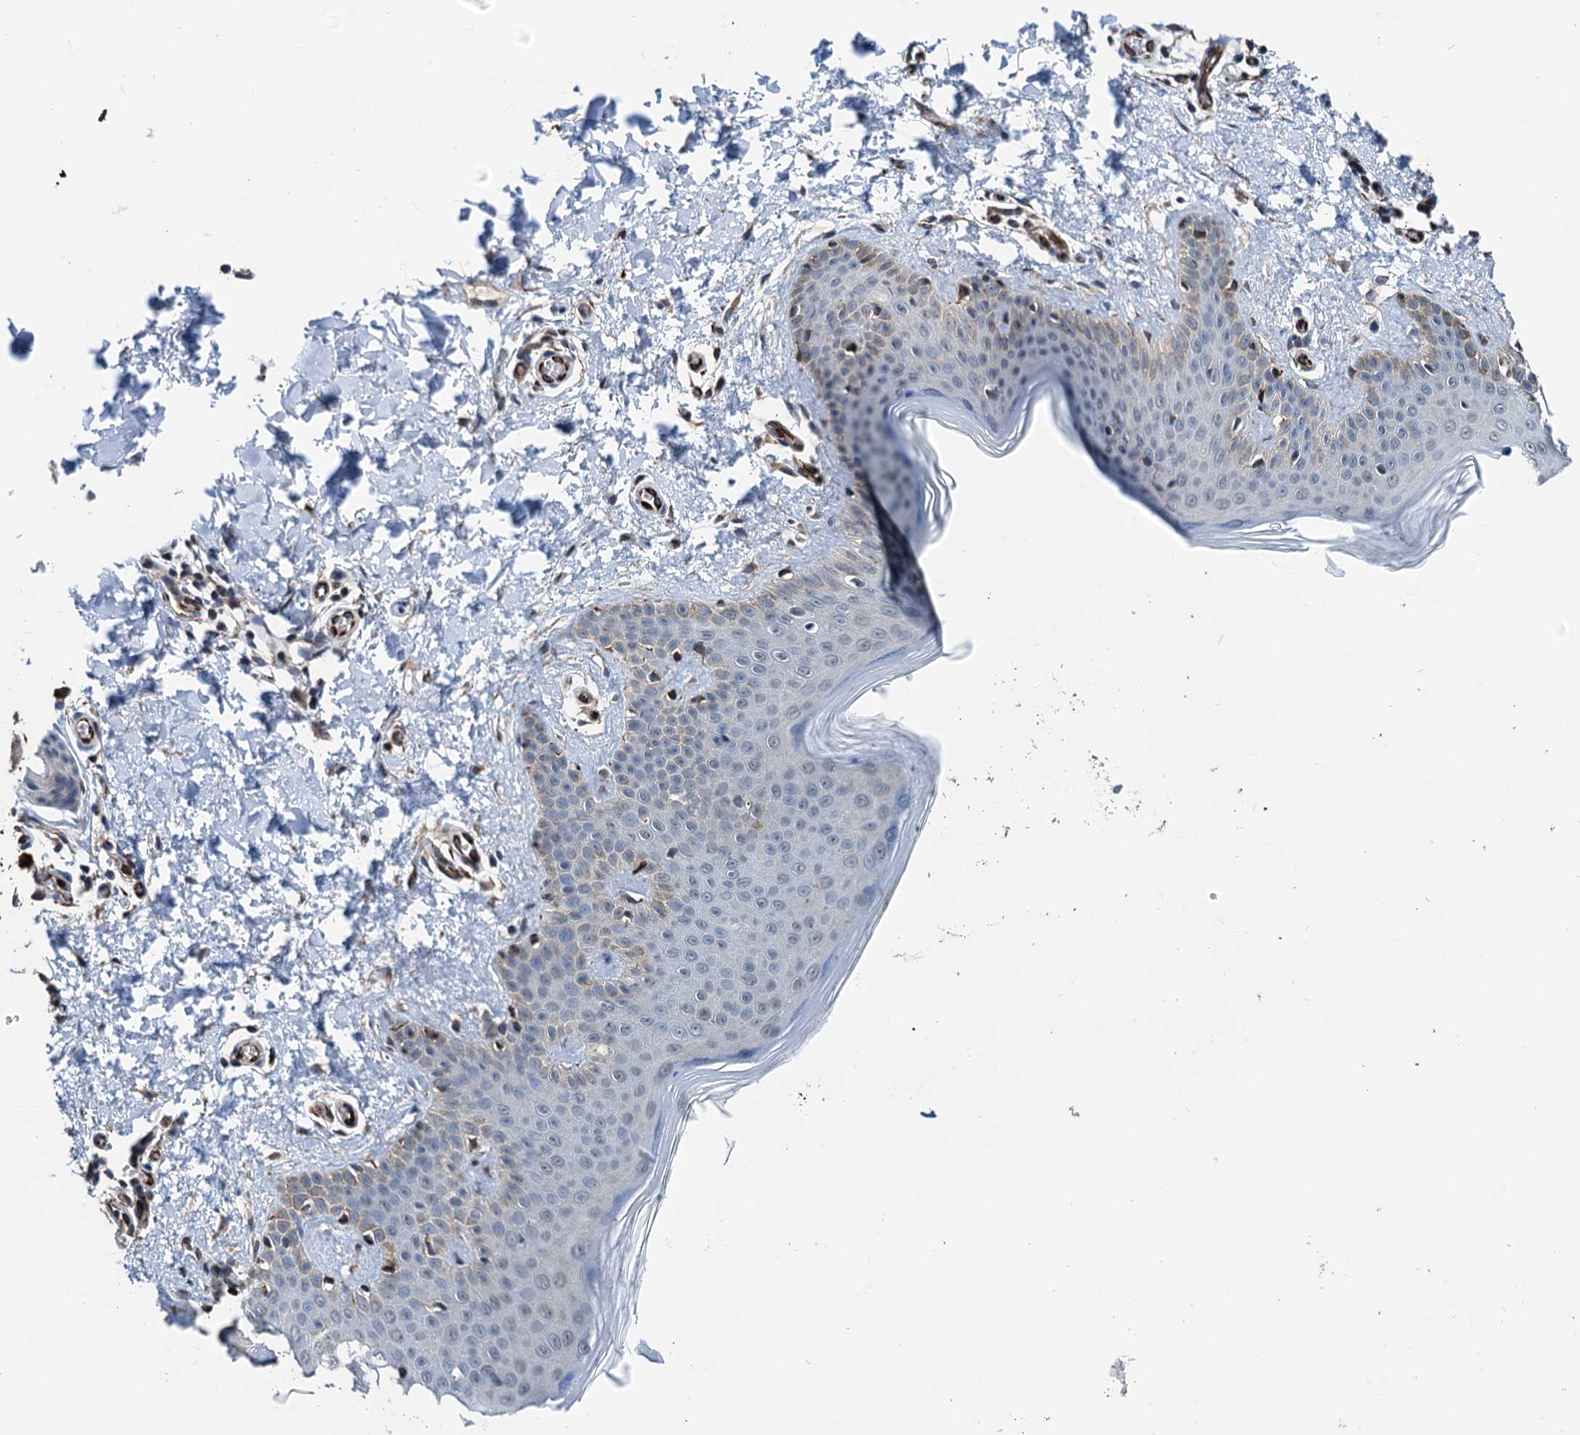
{"staining": {"intensity": "moderate", "quantity": ">75%", "location": "cytoplasmic/membranous"}, "tissue": "skin", "cell_type": "Fibroblasts", "image_type": "normal", "snomed": [{"axis": "morphology", "description": "Normal tissue, NOS"}, {"axis": "topography", "description": "Skin"}], "caption": "Protein analysis of benign skin demonstrates moderate cytoplasmic/membranous expression in approximately >75% of fibroblasts. (brown staining indicates protein expression, while blue staining denotes nuclei).", "gene": "ELAC1", "patient": {"sex": "male", "age": 36}}